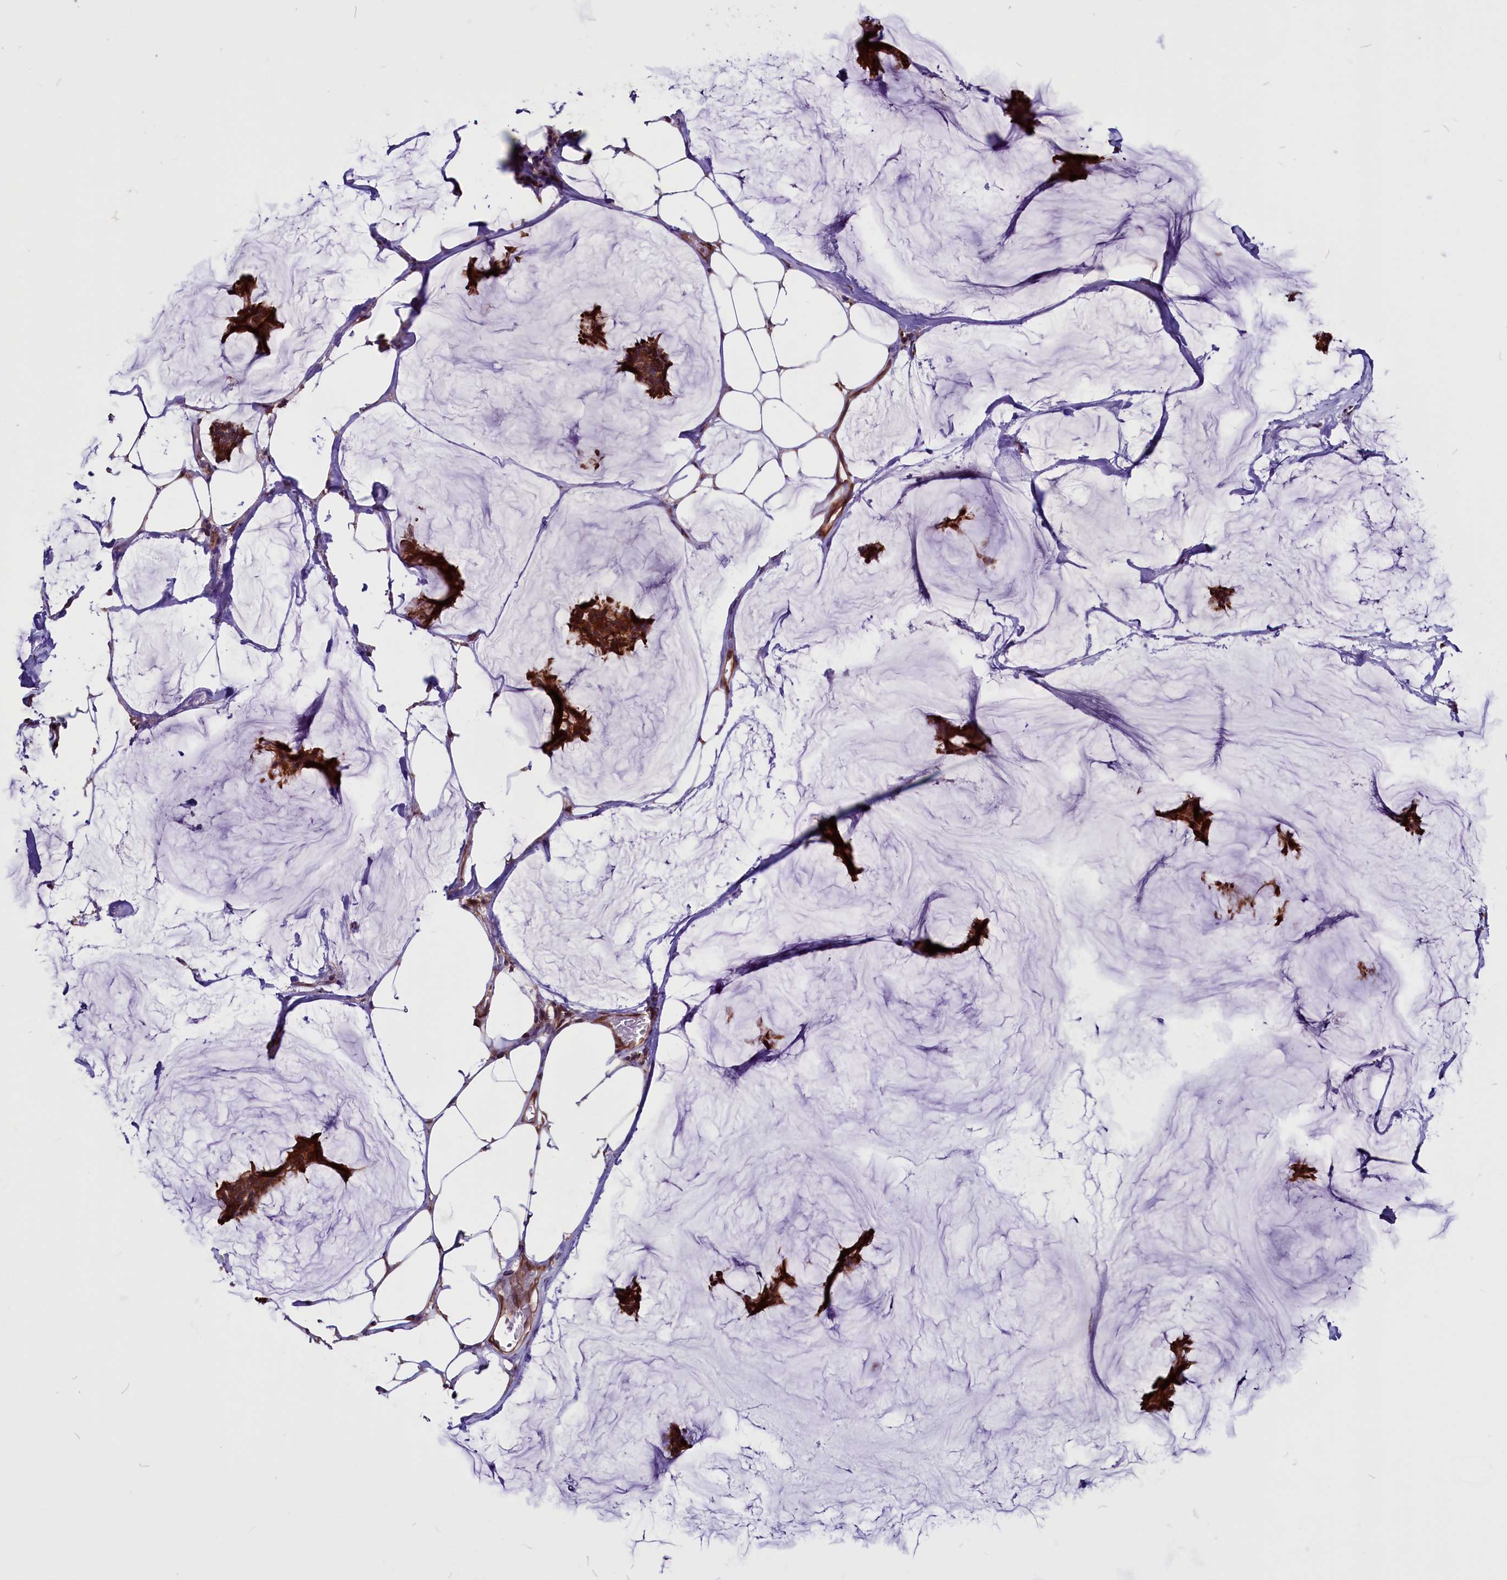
{"staining": {"intensity": "strong", "quantity": ">75%", "location": "cytoplasmic/membranous"}, "tissue": "breast cancer", "cell_type": "Tumor cells", "image_type": "cancer", "snomed": [{"axis": "morphology", "description": "Duct carcinoma"}, {"axis": "topography", "description": "Breast"}], "caption": "Breast infiltrating ductal carcinoma was stained to show a protein in brown. There is high levels of strong cytoplasmic/membranous expression in about >75% of tumor cells. Immunohistochemistry stains the protein of interest in brown and the nuclei are stained blue.", "gene": "EIF3G", "patient": {"sex": "female", "age": 93}}